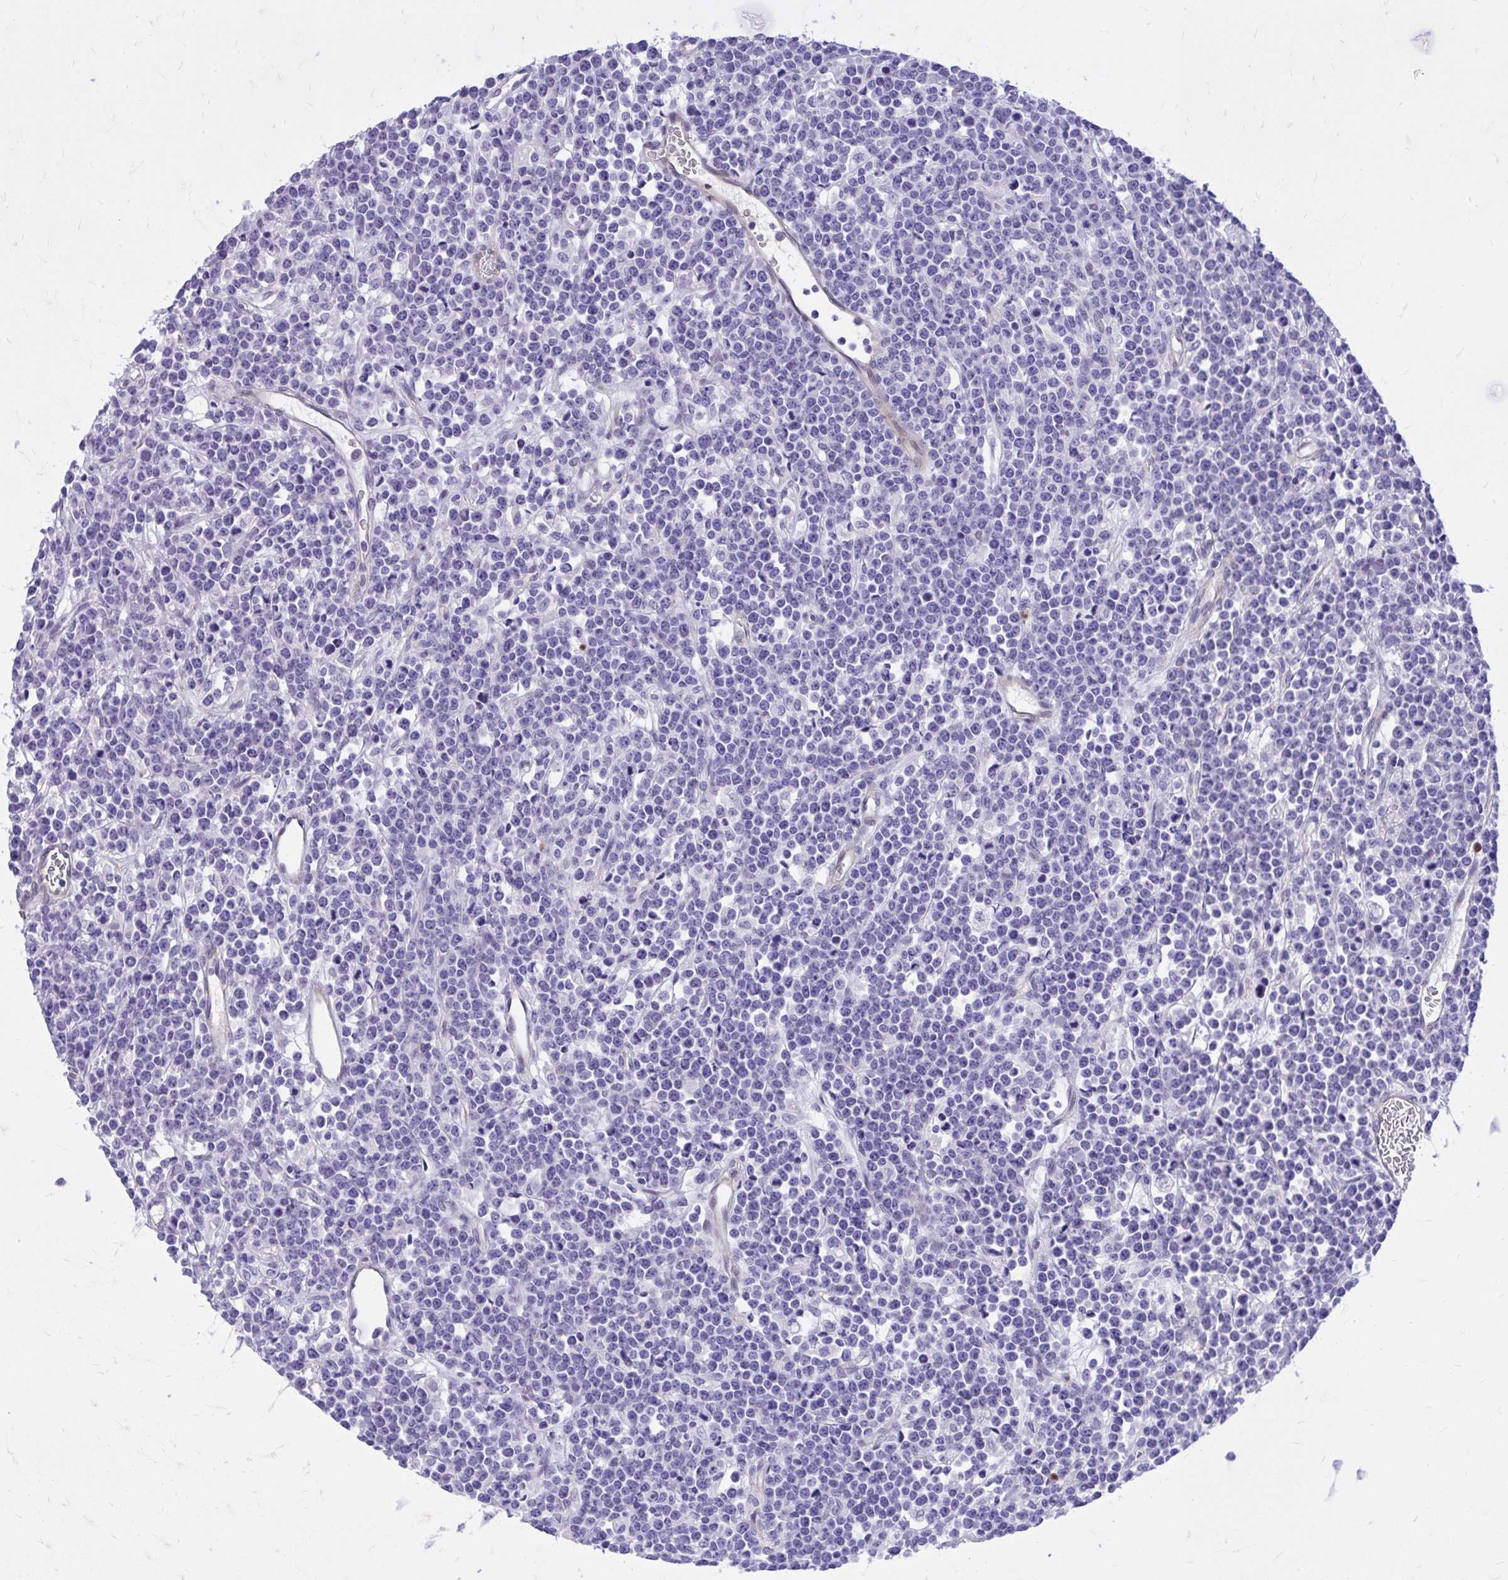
{"staining": {"intensity": "negative", "quantity": "none", "location": "none"}, "tissue": "lymphoma", "cell_type": "Tumor cells", "image_type": "cancer", "snomed": [{"axis": "morphology", "description": "Malignant lymphoma, non-Hodgkin's type, High grade"}, {"axis": "topography", "description": "Ovary"}], "caption": "Tumor cells show no significant protein positivity in lymphoma. (DAB (3,3'-diaminobenzidine) immunohistochemistry (IHC) with hematoxylin counter stain).", "gene": "ADAMTSL1", "patient": {"sex": "female", "age": 56}}